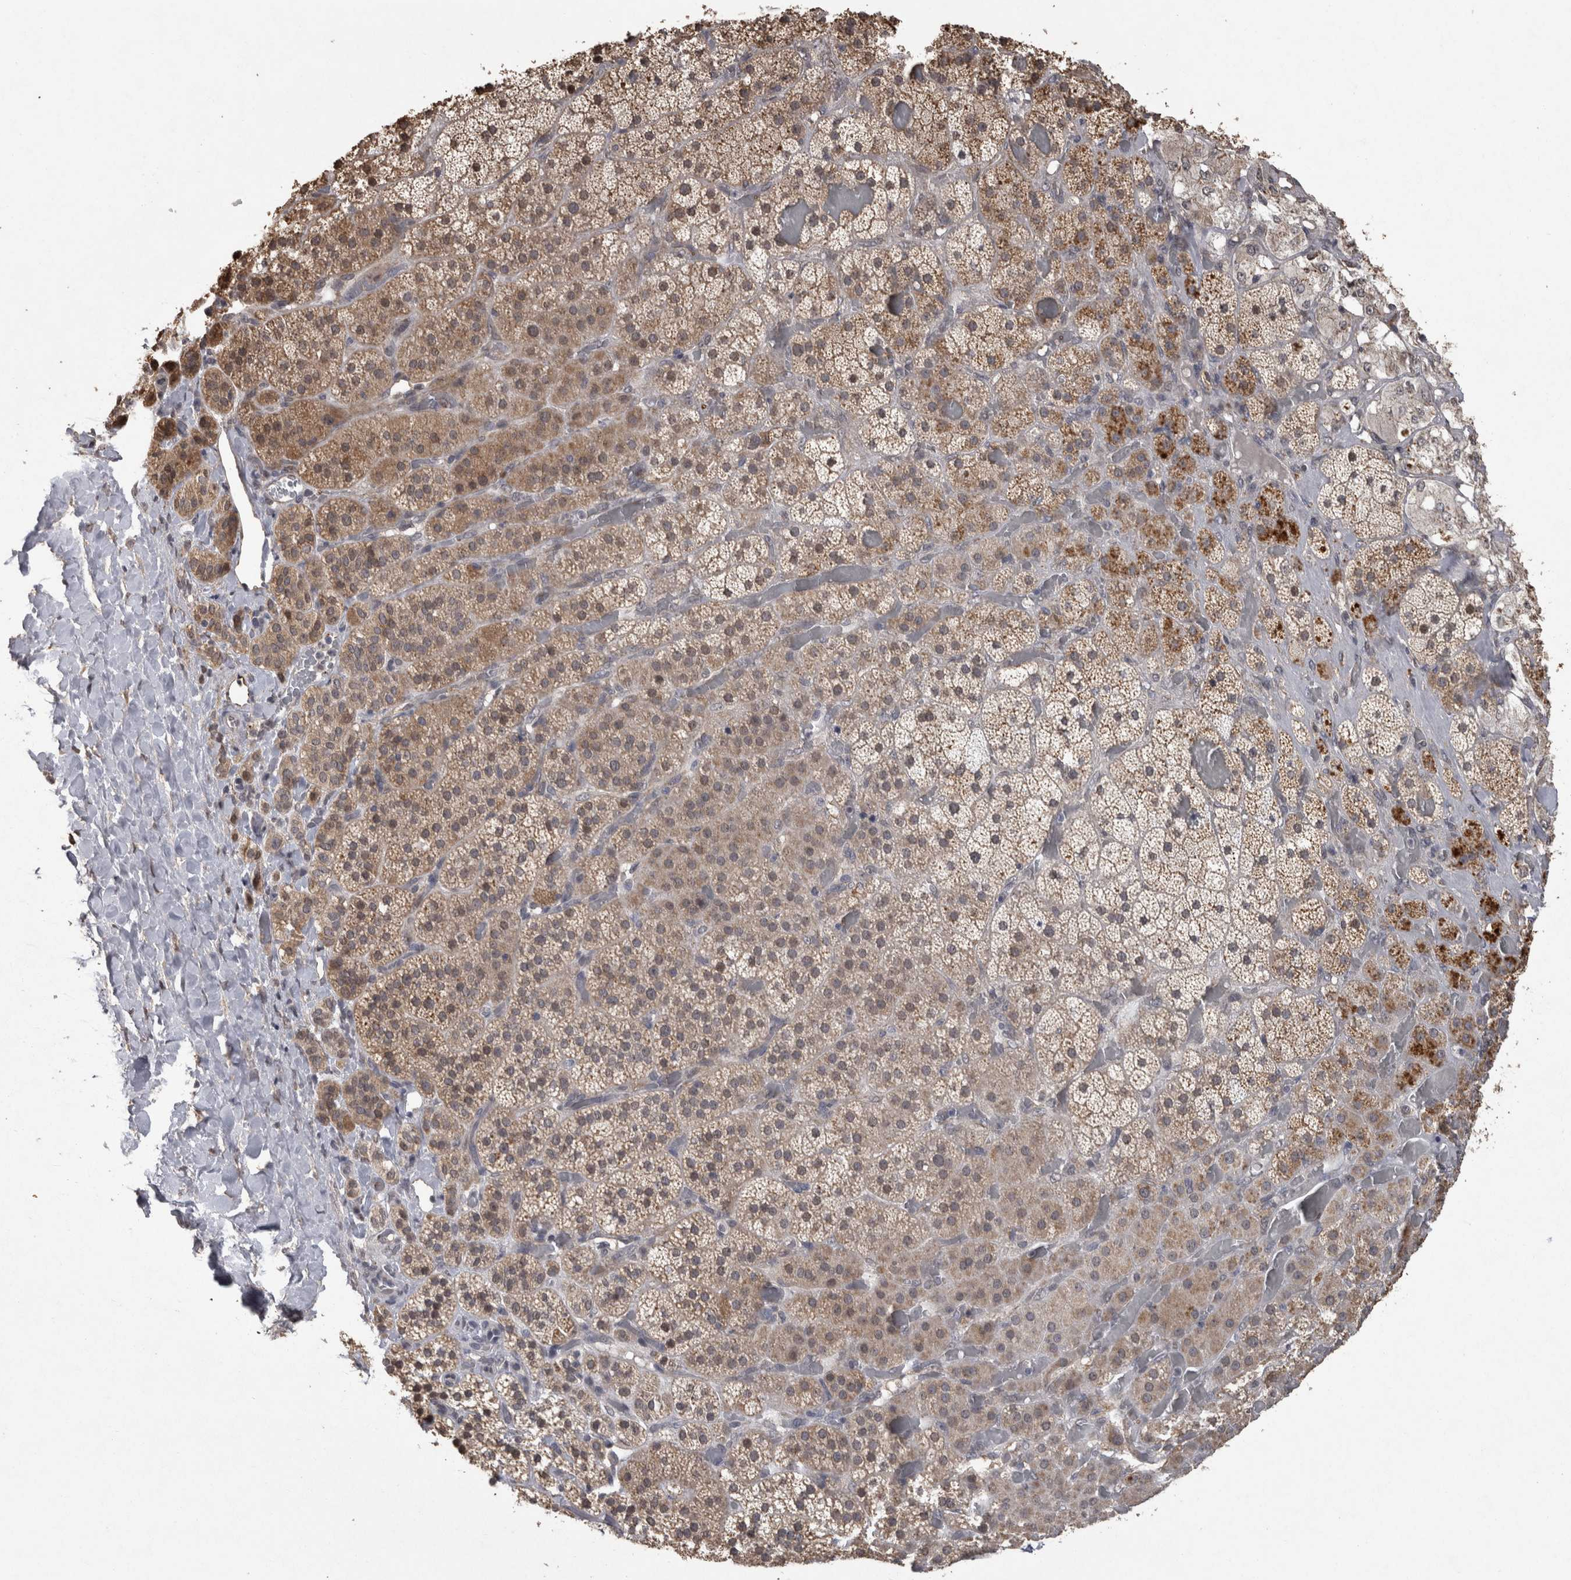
{"staining": {"intensity": "moderate", "quantity": "25%-75%", "location": "cytoplasmic/membranous"}, "tissue": "adrenal gland", "cell_type": "Glandular cells", "image_type": "normal", "snomed": [{"axis": "morphology", "description": "Normal tissue, NOS"}, {"axis": "topography", "description": "Adrenal gland"}], "caption": "Immunohistochemistry of benign adrenal gland displays medium levels of moderate cytoplasmic/membranous expression in approximately 25%-75% of glandular cells.", "gene": "MEP1A", "patient": {"sex": "male", "age": 57}}